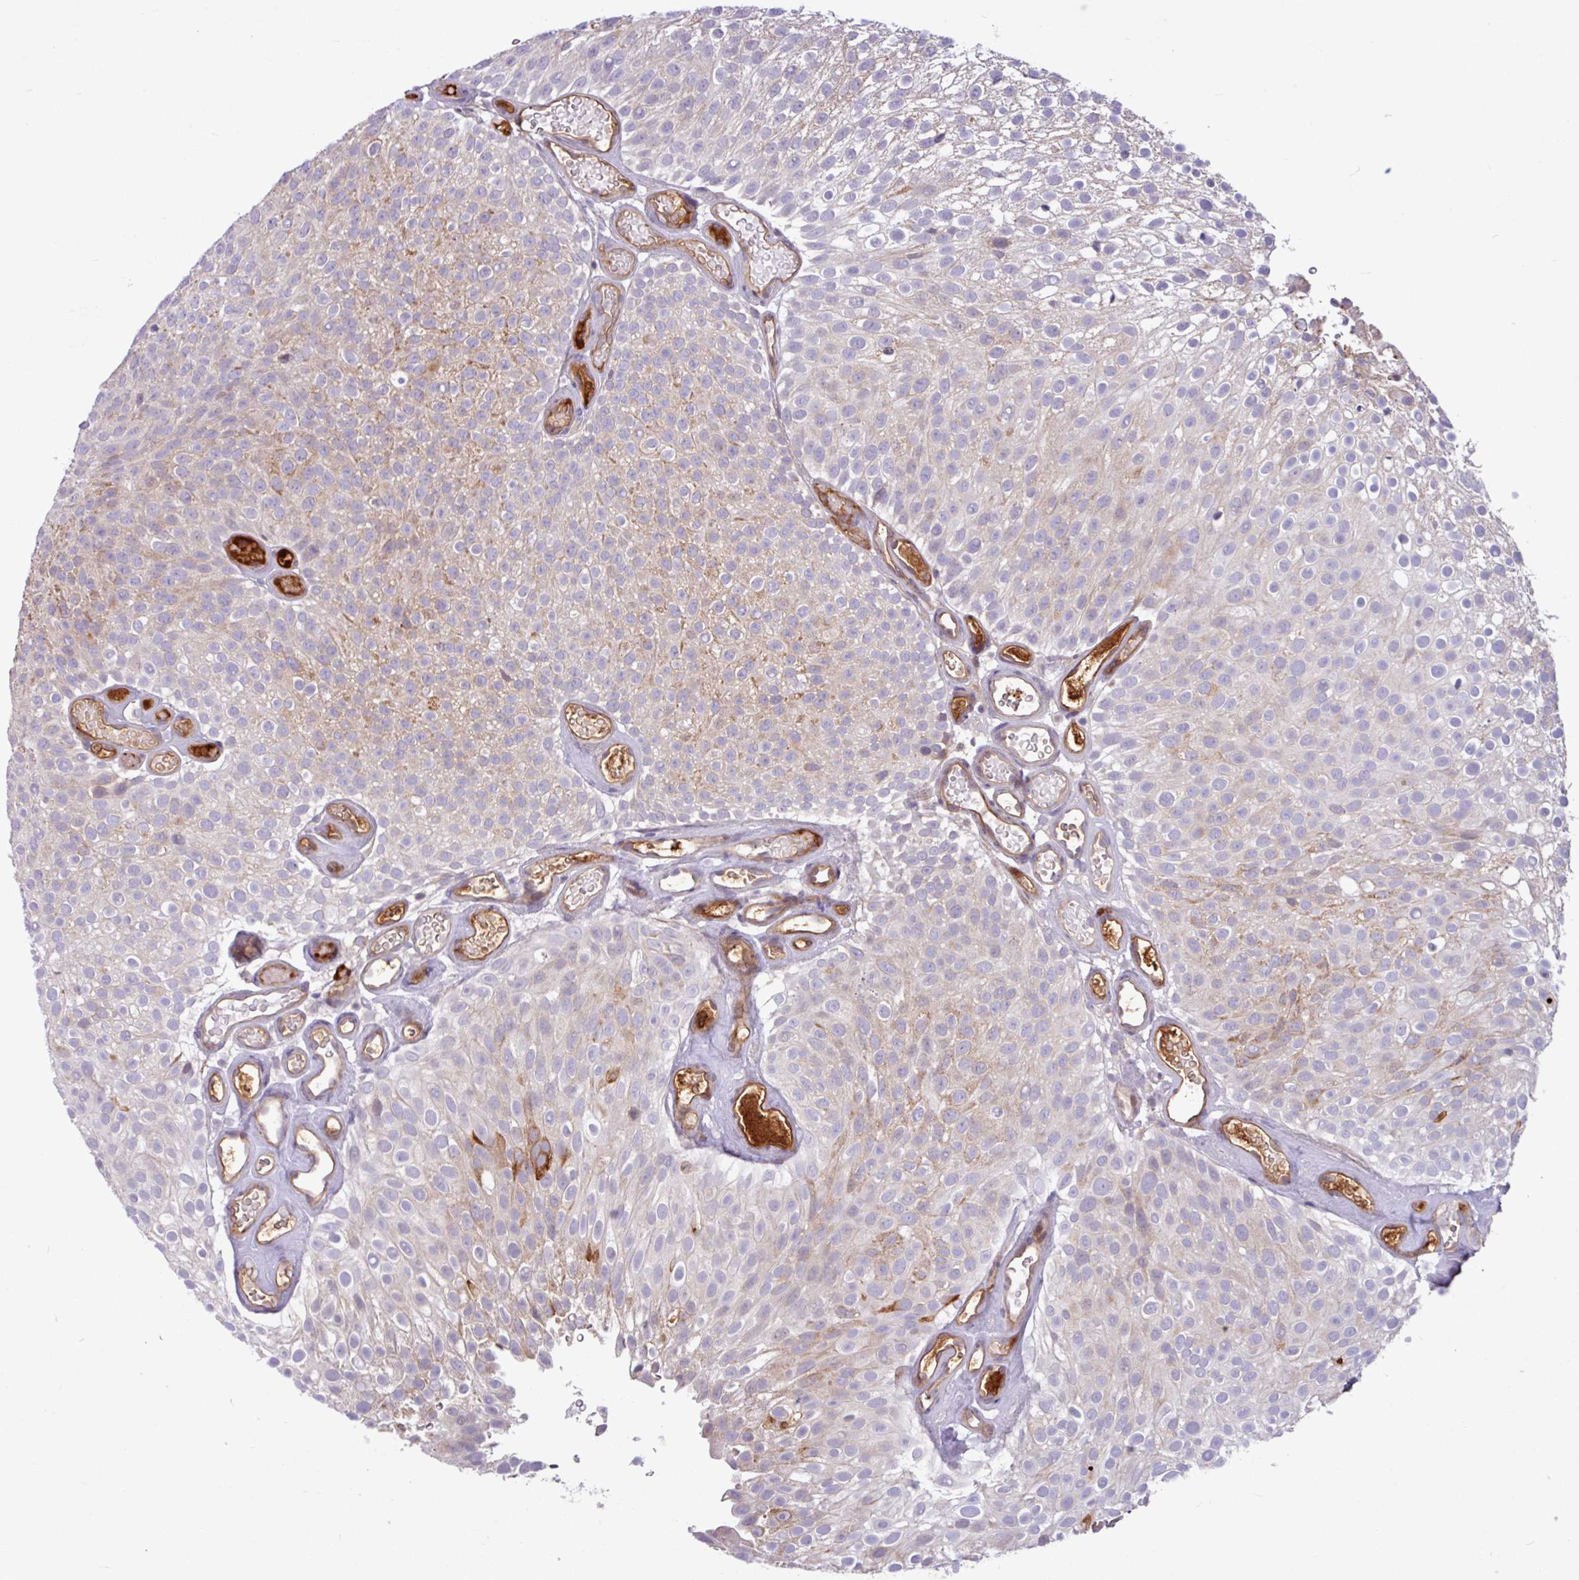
{"staining": {"intensity": "weak", "quantity": "25%-75%", "location": "cytoplasmic/membranous"}, "tissue": "urothelial cancer", "cell_type": "Tumor cells", "image_type": "cancer", "snomed": [{"axis": "morphology", "description": "Urothelial carcinoma, Low grade"}, {"axis": "topography", "description": "Urinary bladder"}], "caption": "Human low-grade urothelial carcinoma stained with a brown dye displays weak cytoplasmic/membranous positive expression in about 25%-75% of tumor cells.", "gene": "B4GALNT4", "patient": {"sex": "male", "age": 78}}